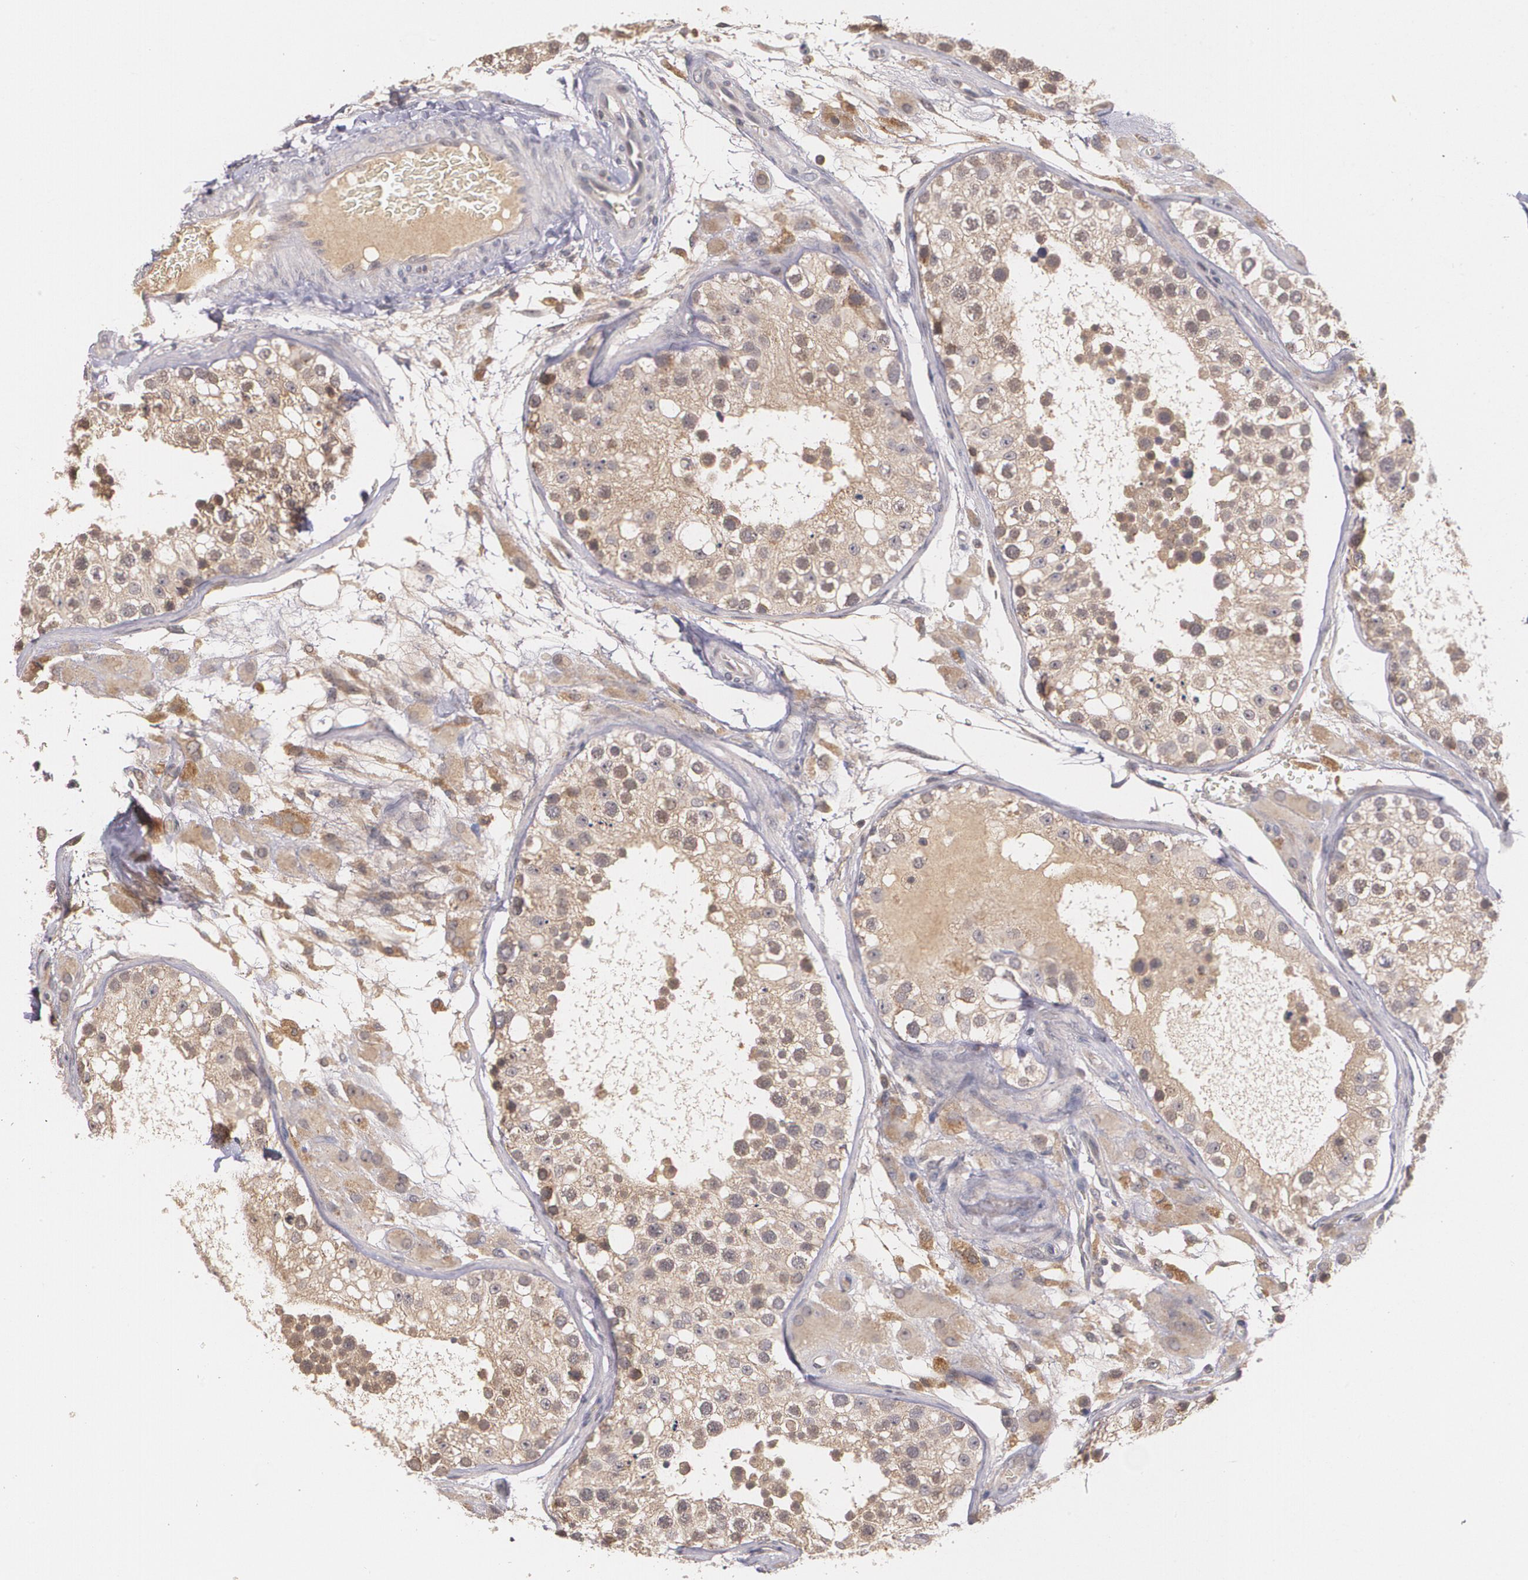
{"staining": {"intensity": "moderate", "quantity": ">75%", "location": "cytoplasmic/membranous"}, "tissue": "testis", "cell_type": "Cells in seminiferous ducts", "image_type": "normal", "snomed": [{"axis": "morphology", "description": "Normal tissue, NOS"}, {"axis": "topography", "description": "Testis"}], "caption": "Immunohistochemical staining of unremarkable testis demonstrates medium levels of moderate cytoplasmic/membranous positivity in approximately >75% of cells in seminiferous ducts.", "gene": "IFNGR2", "patient": {"sex": "male", "age": 26}}